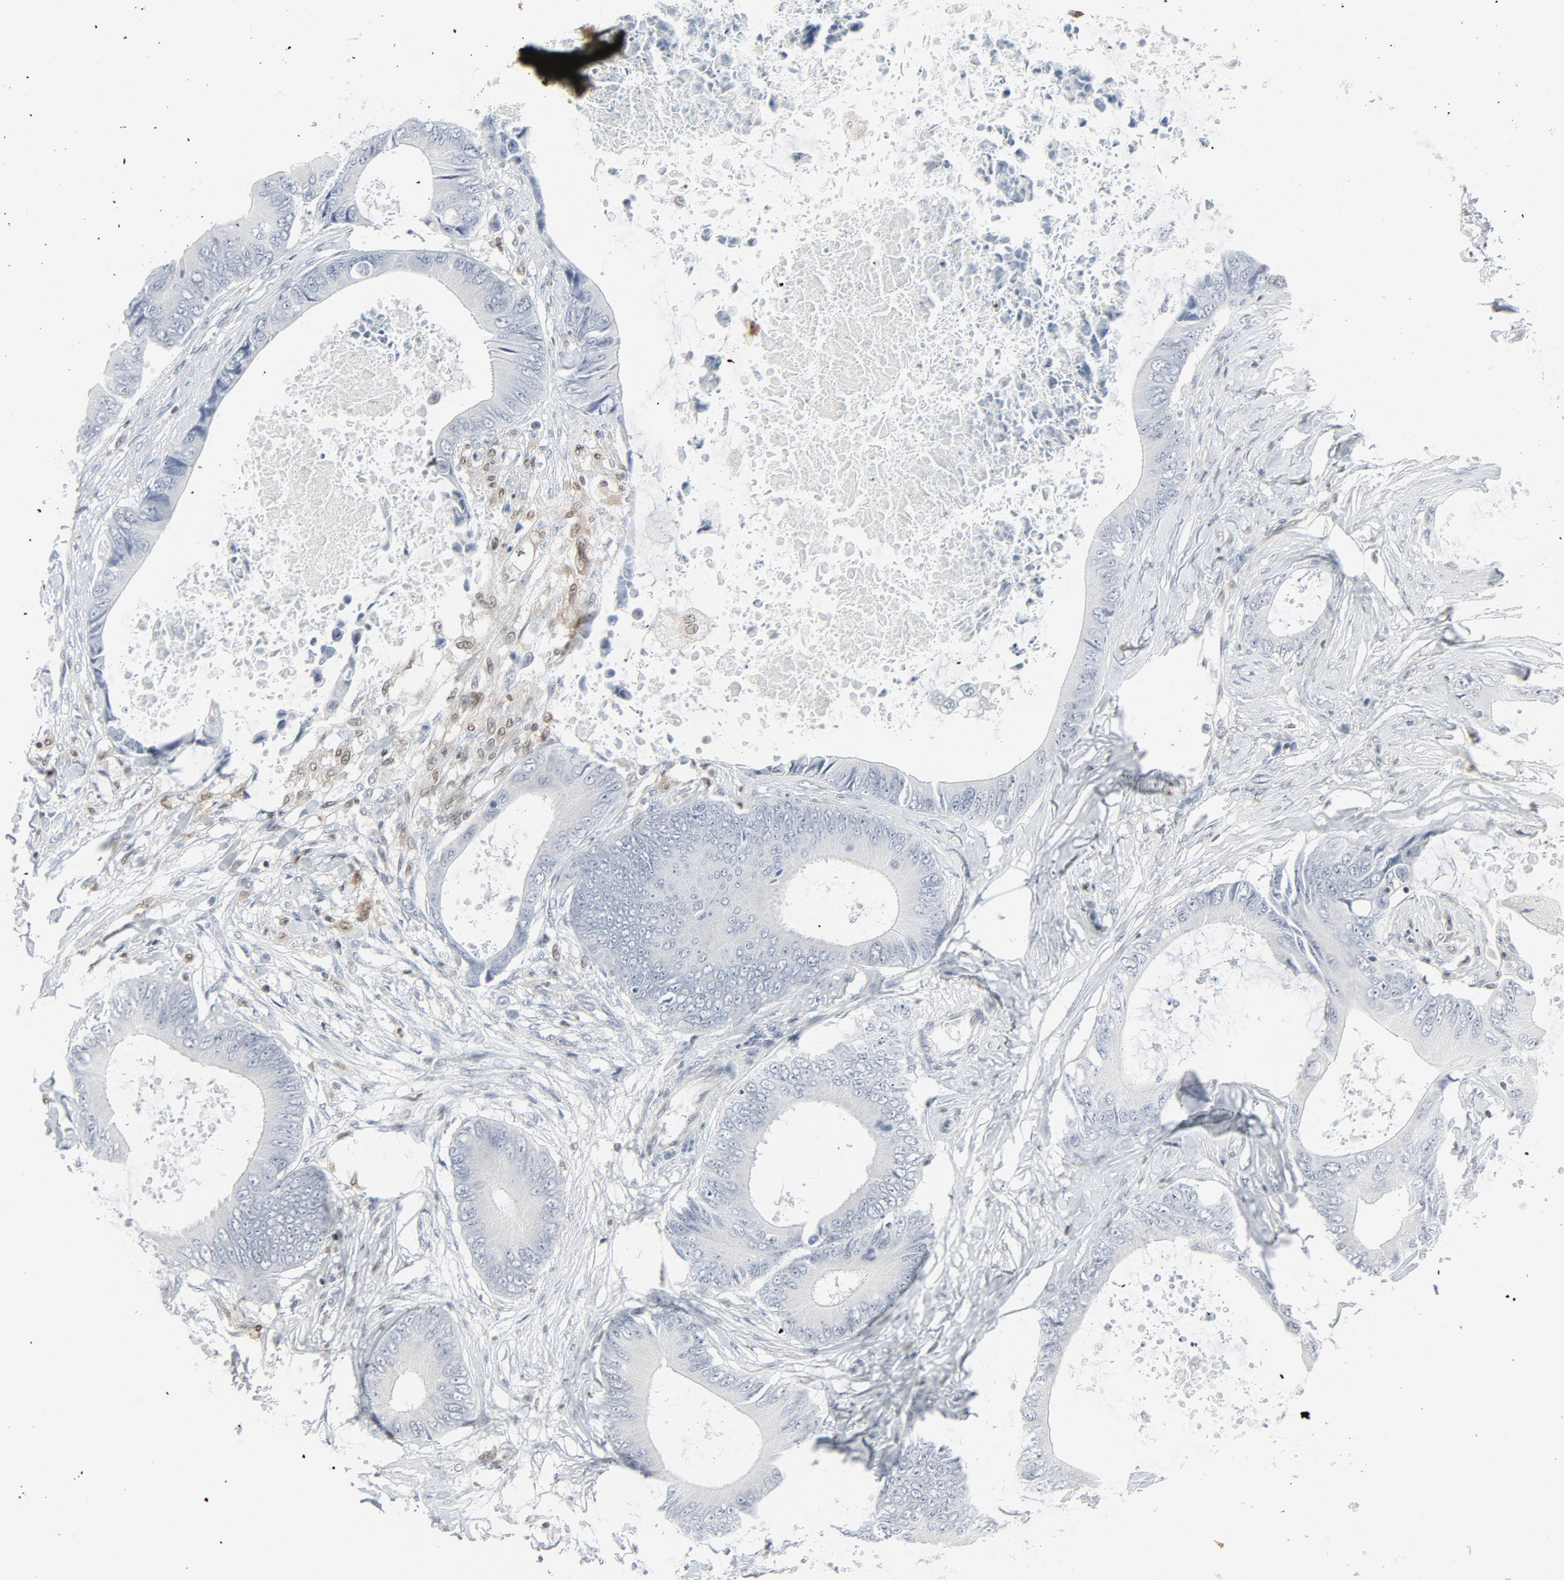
{"staining": {"intensity": "negative", "quantity": "none", "location": "none"}, "tissue": "colorectal cancer", "cell_type": "Tumor cells", "image_type": "cancer", "snomed": [{"axis": "morphology", "description": "Normal tissue, NOS"}, {"axis": "morphology", "description": "Adenocarcinoma, NOS"}, {"axis": "topography", "description": "Rectum"}, {"axis": "topography", "description": "Peripheral nerve tissue"}], "caption": "Tumor cells show no significant protein expression in colorectal adenocarcinoma.", "gene": "STAT5A", "patient": {"sex": "female", "age": 77}}